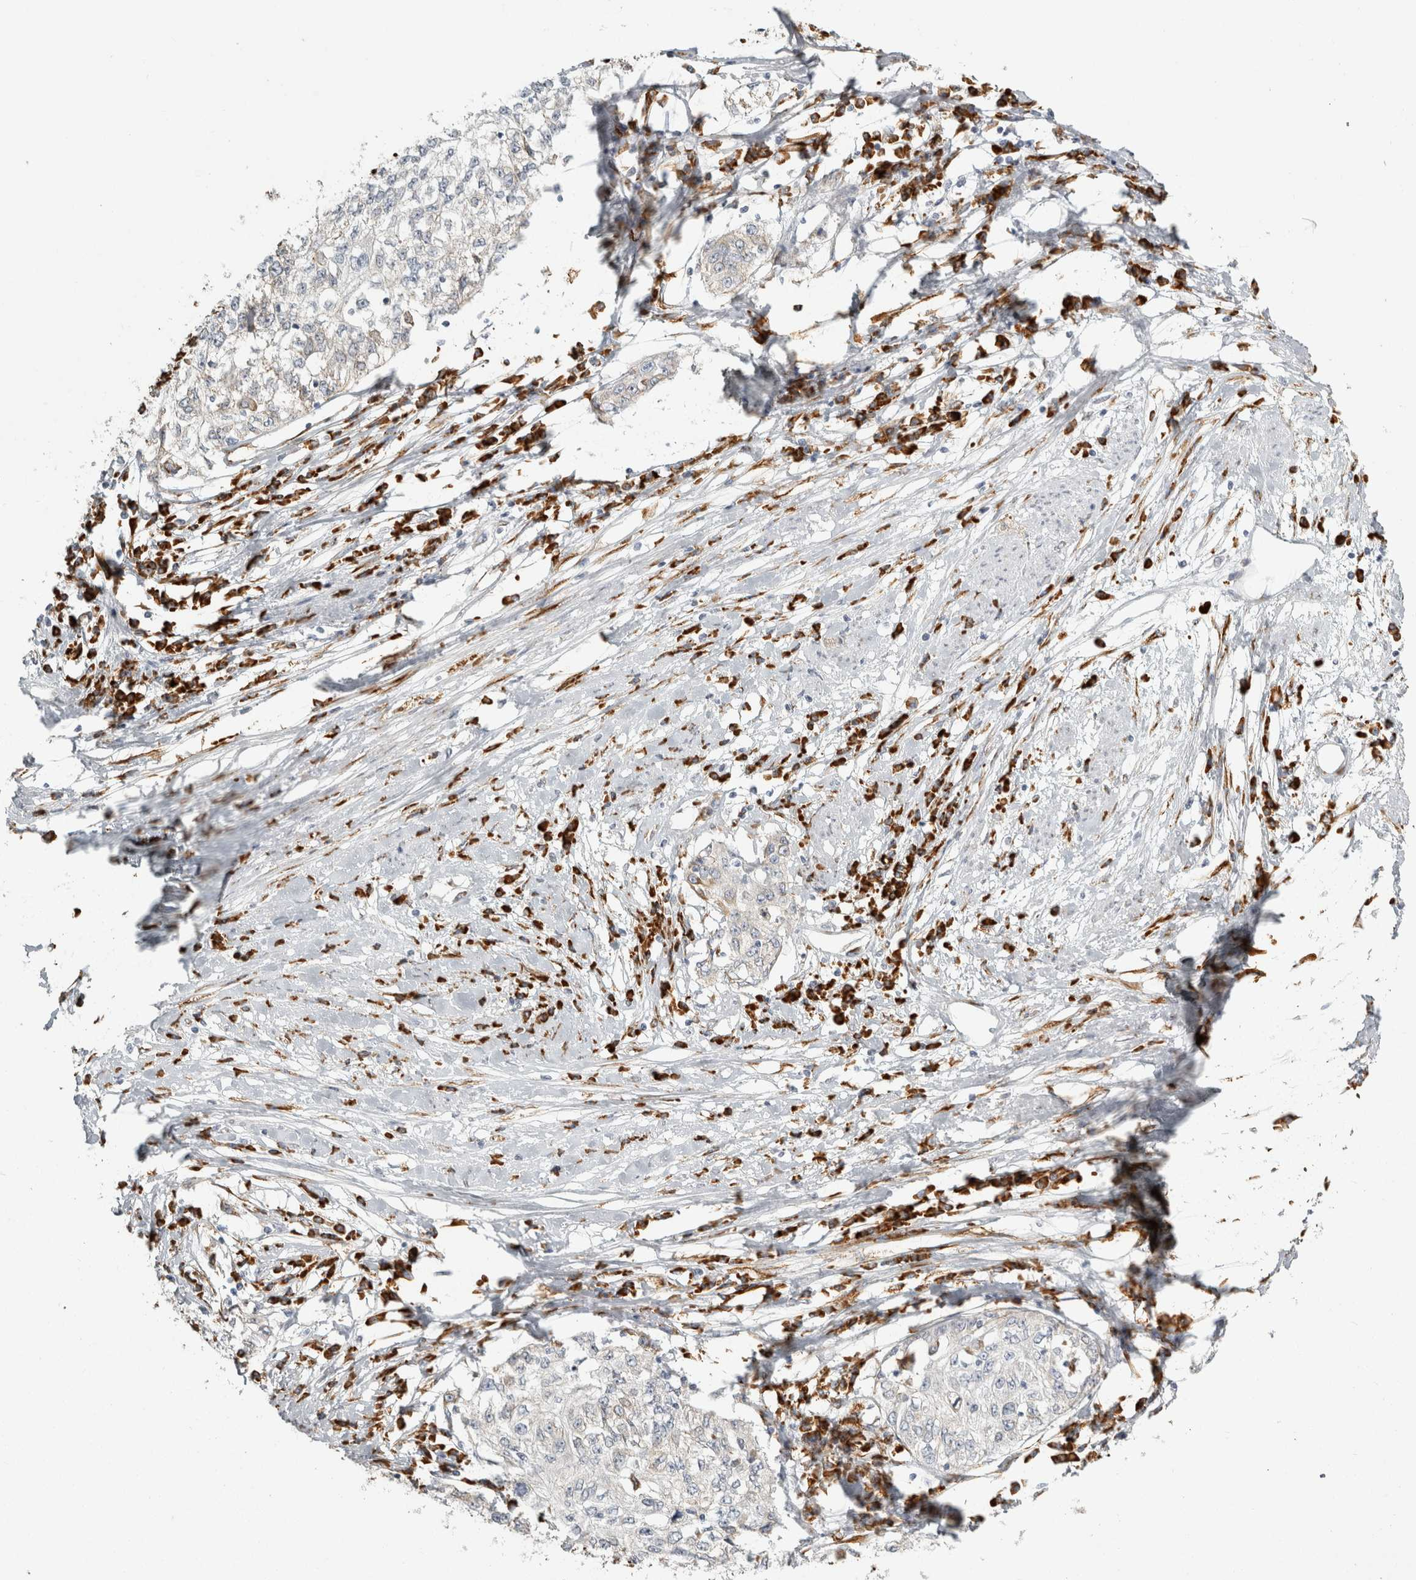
{"staining": {"intensity": "negative", "quantity": "none", "location": "none"}, "tissue": "cervical cancer", "cell_type": "Tumor cells", "image_type": "cancer", "snomed": [{"axis": "morphology", "description": "Squamous cell carcinoma, NOS"}, {"axis": "topography", "description": "Cervix"}], "caption": "High power microscopy photomicrograph of an immunohistochemistry (IHC) image of cervical squamous cell carcinoma, revealing no significant positivity in tumor cells.", "gene": "OSTN", "patient": {"sex": "female", "age": 57}}